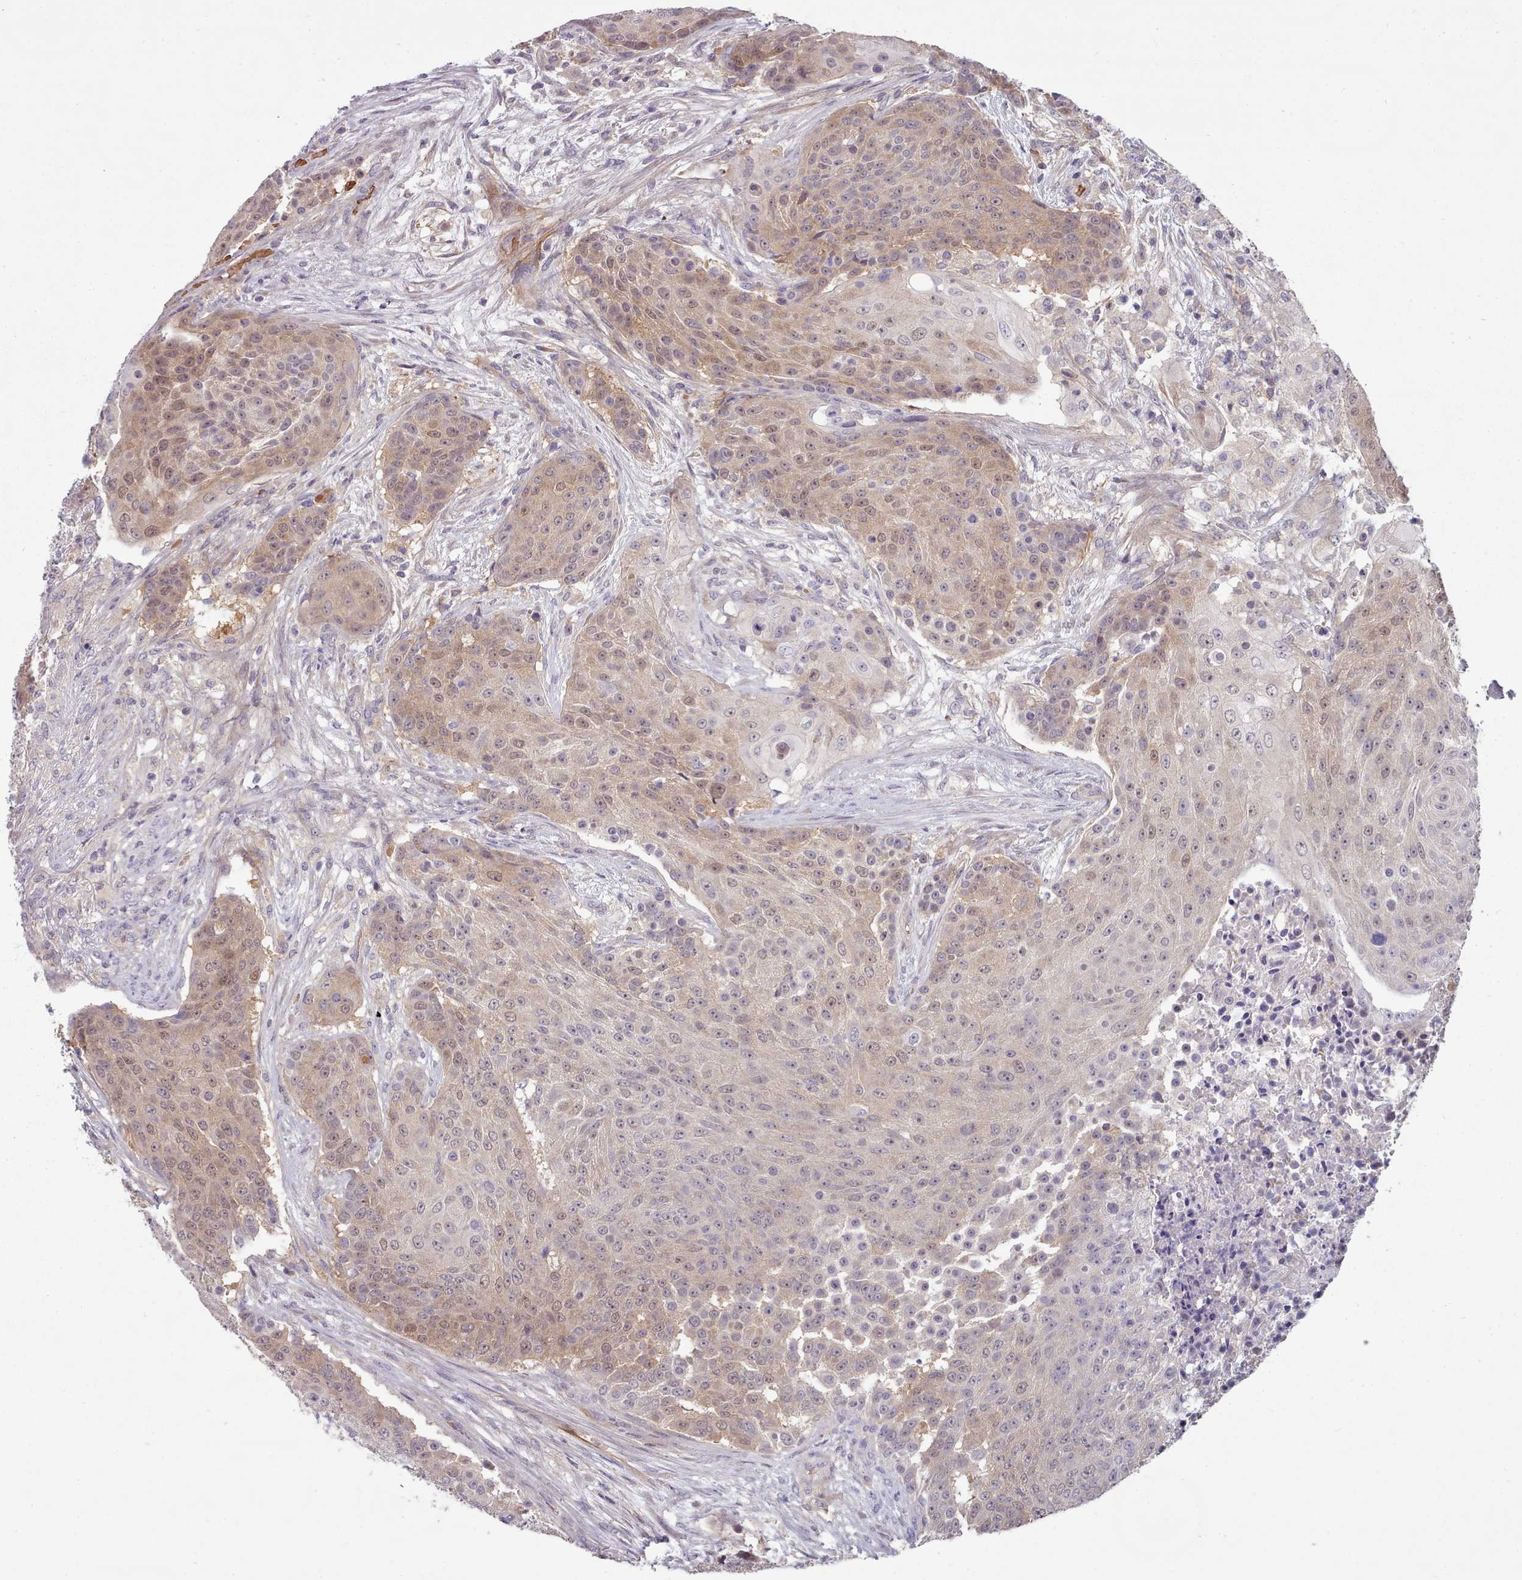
{"staining": {"intensity": "moderate", "quantity": "25%-75%", "location": "cytoplasmic/membranous,nuclear"}, "tissue": "urothelial cancer", "cell_type": "Tumor cells", "image_type": "cancer", "snomed": [{"axis": "morphology", "description": "Urothelial carcinoma, High grade"}, {"axis": "topography", "description": "Urinary bladder"}], "caption": "Moderate cytoplasmic/membranous and nuclear staining for a protein is identified in approximately 25%-75% of tumor cells of high-grade urothelial carcinoma using IHC.", "gene": "CLNS1A", "patient": {"sex": "female", "age": 63}}